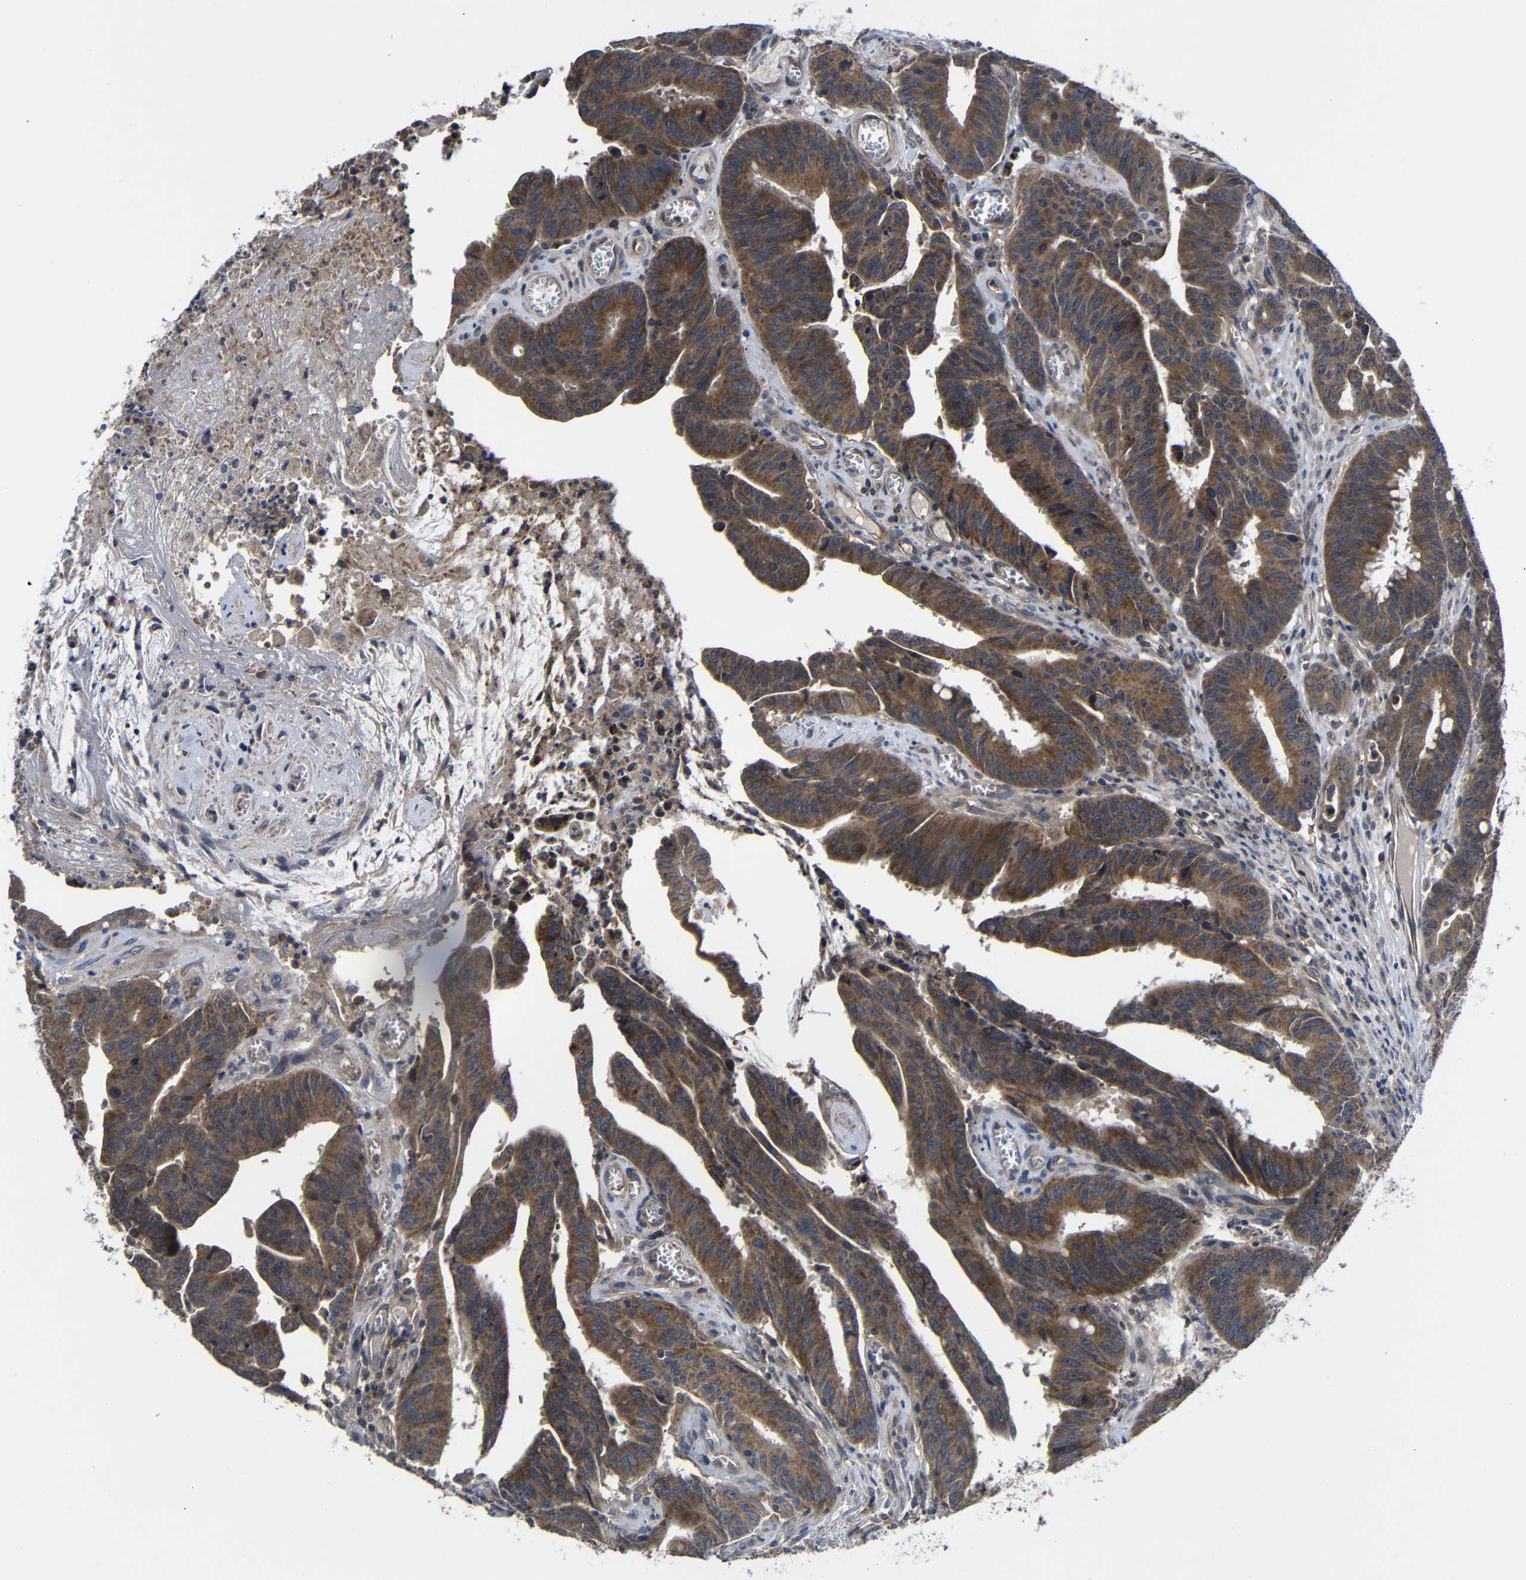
{"staining": {"intensity": "strong", "quantity": ">75%", "location": "cytoplasmic/membranous"}, "tissue": "colorectal cancer", "cell_type": "Tumor cells", "image_type": "cancer", "snomed": [{"axis": "morphology", "description": "Adenocarcinoma, NOS"}, {"axis": "topography", "description": "Colon"}], "caption": "Colorectal adenocarcinoma was stained to show a protein in brown. There is high levels of strong cytoplasmic/membranous expression in about >75% of tumor cells.", "gene": "LPAR5", "patient": {"sex": "male", "age": 45}}